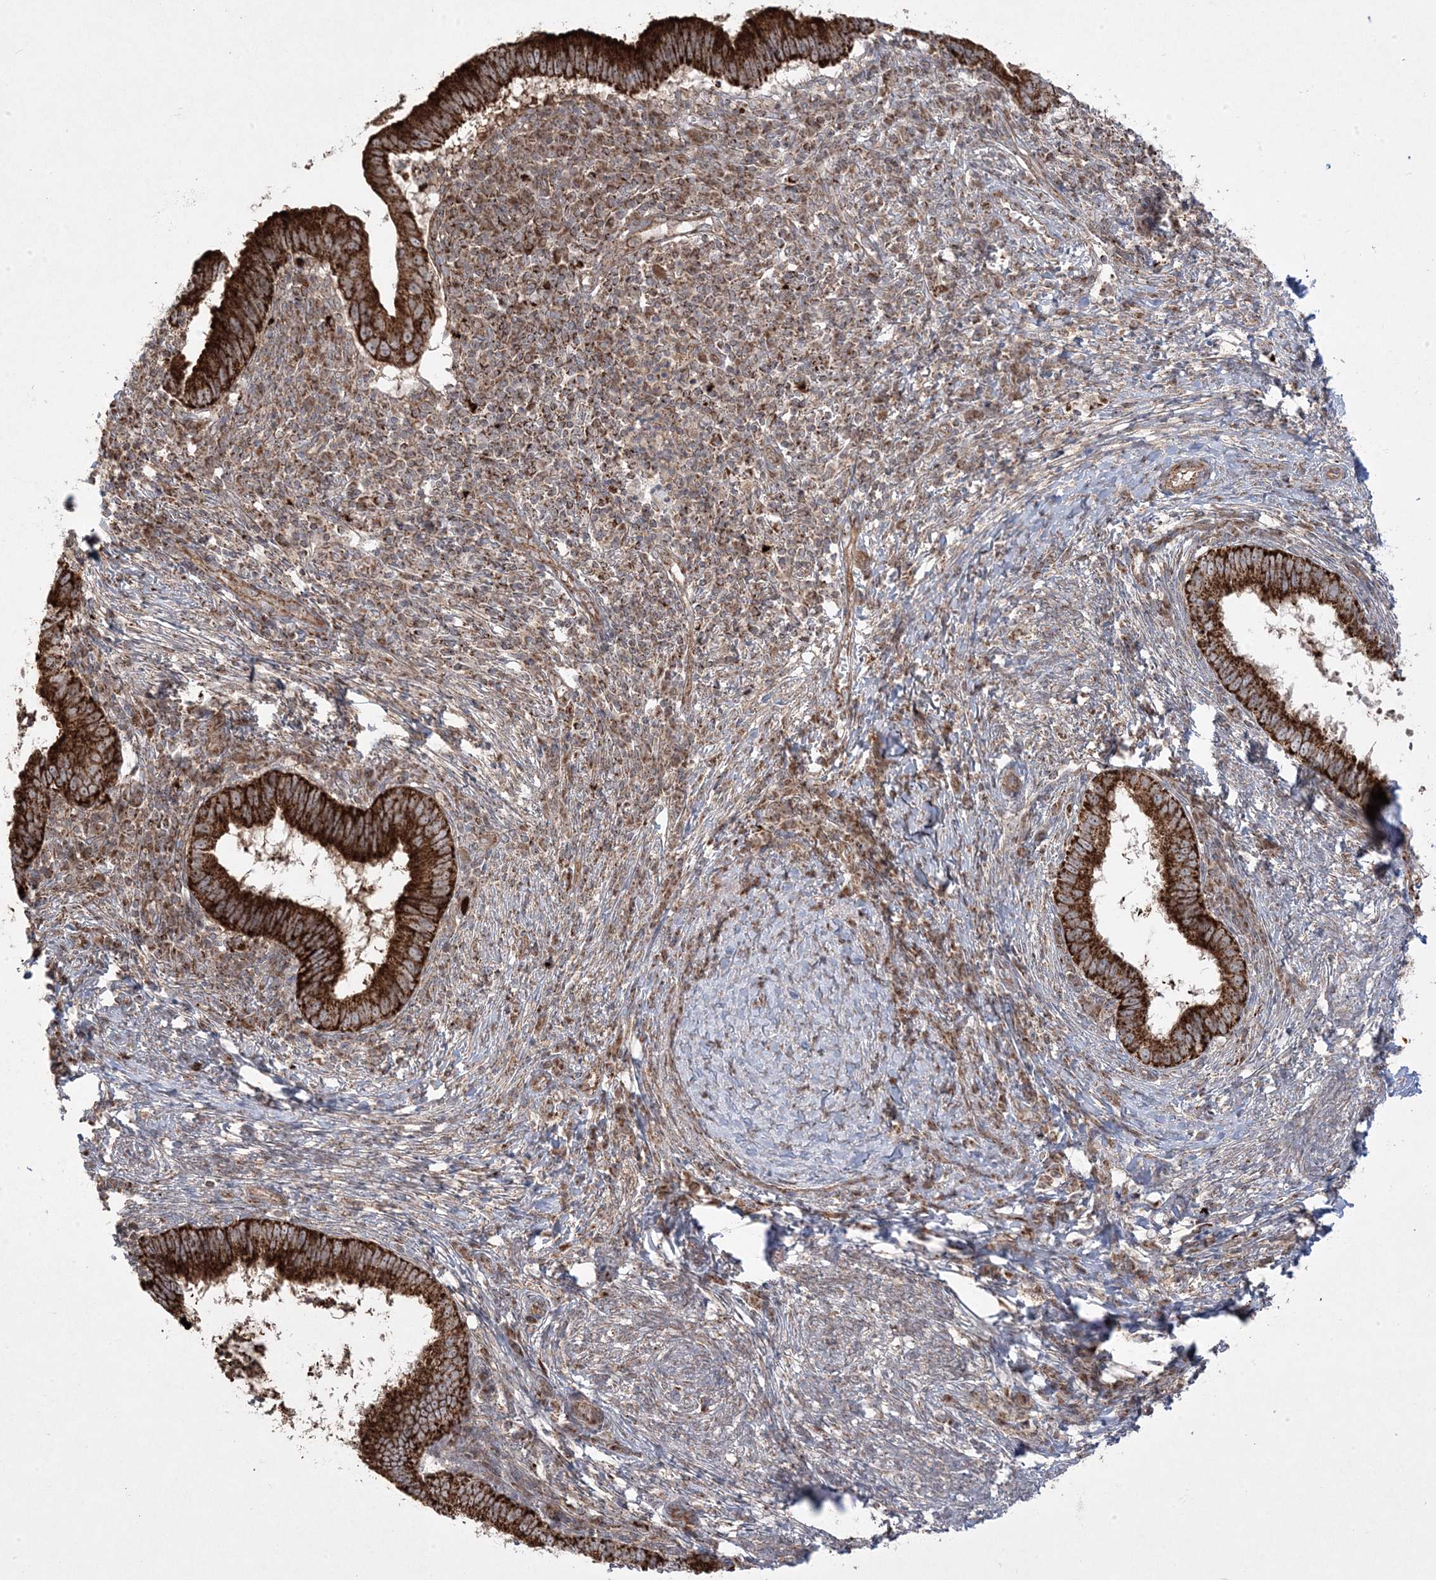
{"staining": {"intensity": "strong", "quantity": ">75%", "location": "cytoplasmic/membranous"}, "tissue": "cervical cancer", "cell_type": "Tumor cells", "image_type": "cancer", "snomed": [{"axis": "morphology", "description": "Adenocarcinoma, NOS"}, {"axis": "topography", "description": "Cervix"}], "caption": "The micrograph shows immunohistochemical staining of cervical cancer (adenocarcinoma). There is strong cytoplasmic/membranous expression is appreciated in approximately >75% of tumor cells.", "gene": "CLUAP1", "patient": {"sex": "female", "age": 36}}